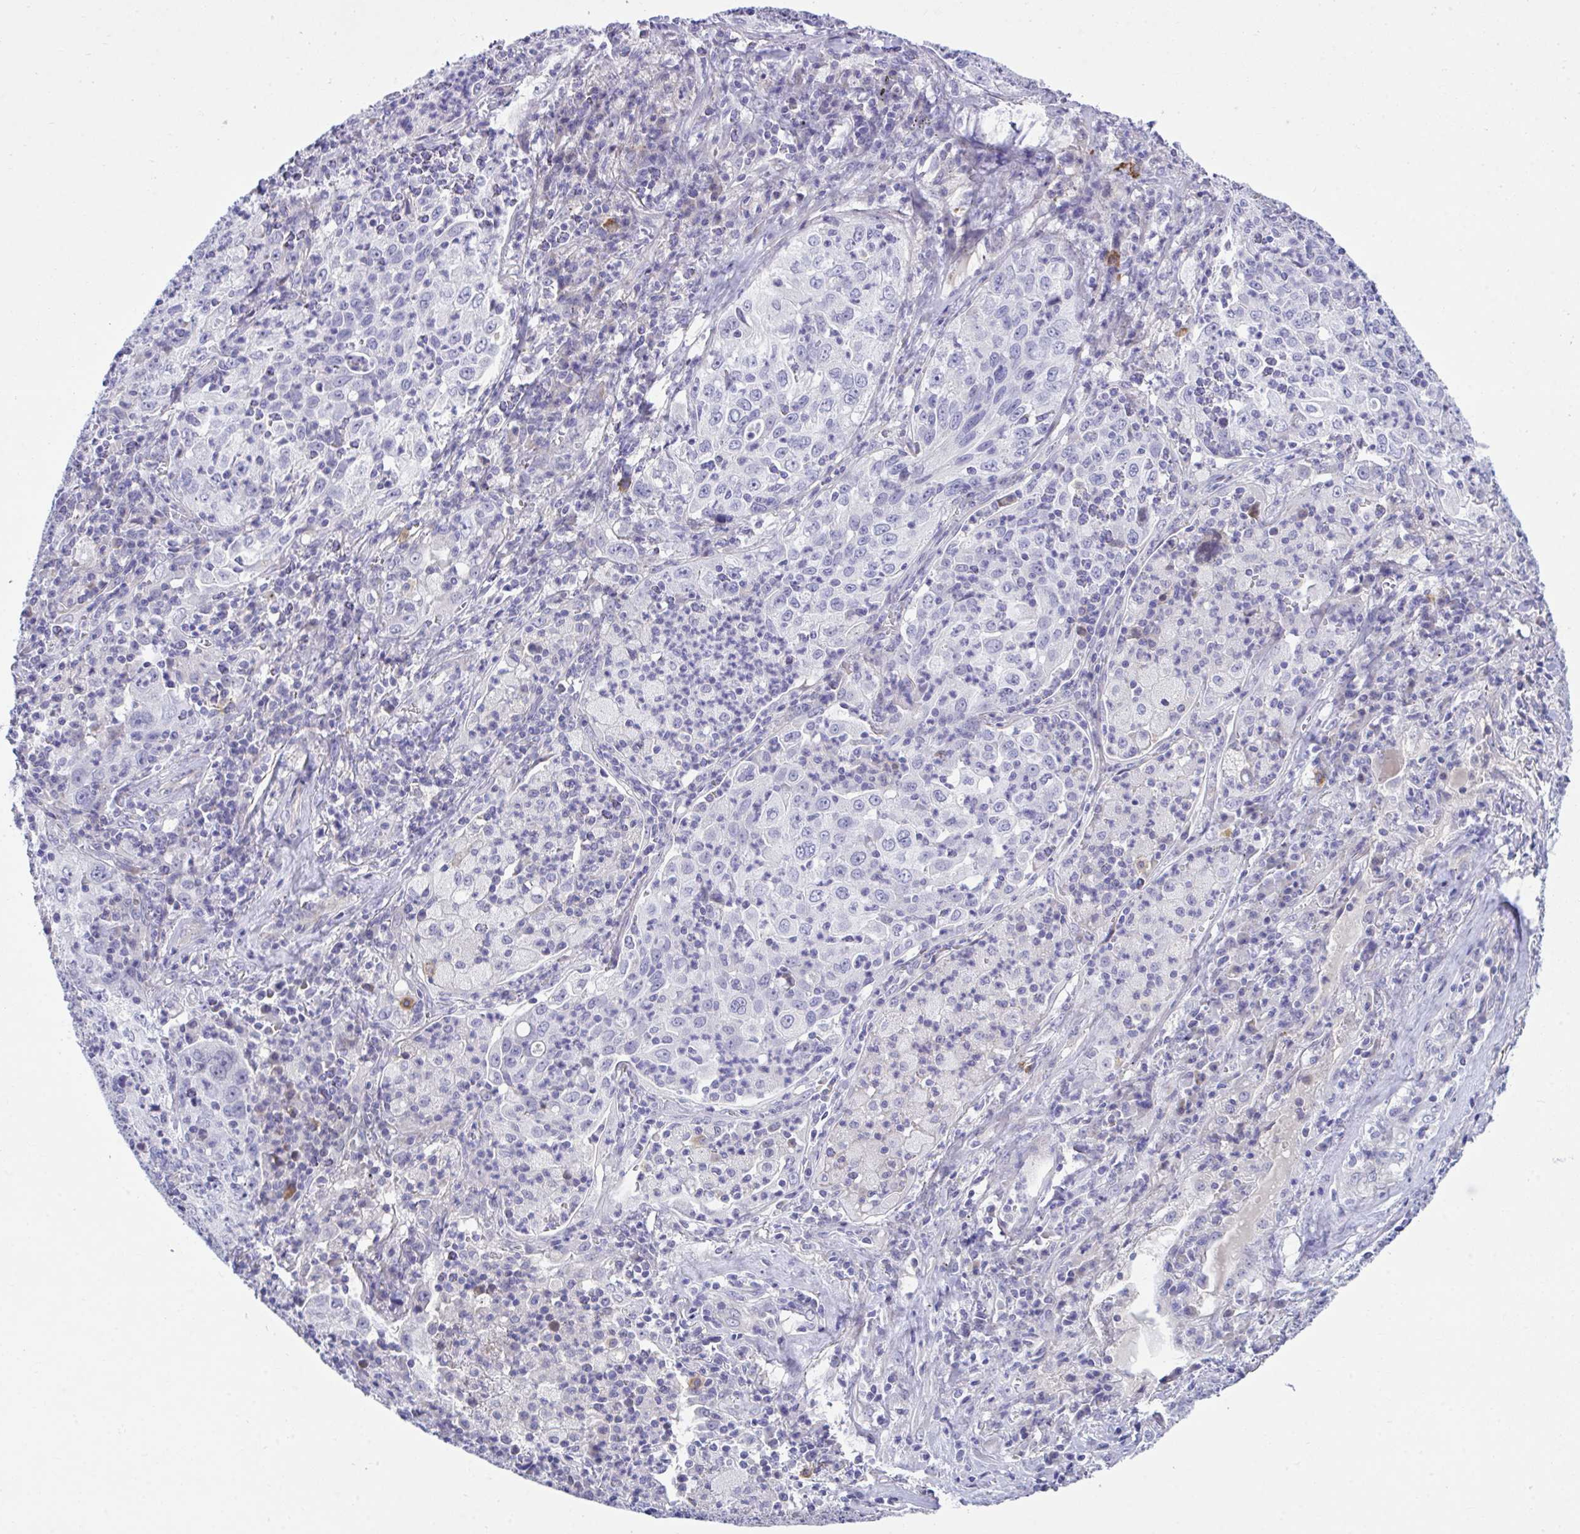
{"staining": {"intensity": "negative", "quantity": "none", "location": "none"}, "tissue": "lung cancer", "cell_type": "Tumor cells", "image_type": "cancer", "snomed": [{"axis": "morphology", "description": "Squamous cell carcinoma, NOS"}, {"axis": "topography", "description": "Lung"}], "caption": "Tumor cells show no significant protein expression in lung cancer.", "gene": "MED9", "patient": {"sex": "male", "age": 71}}